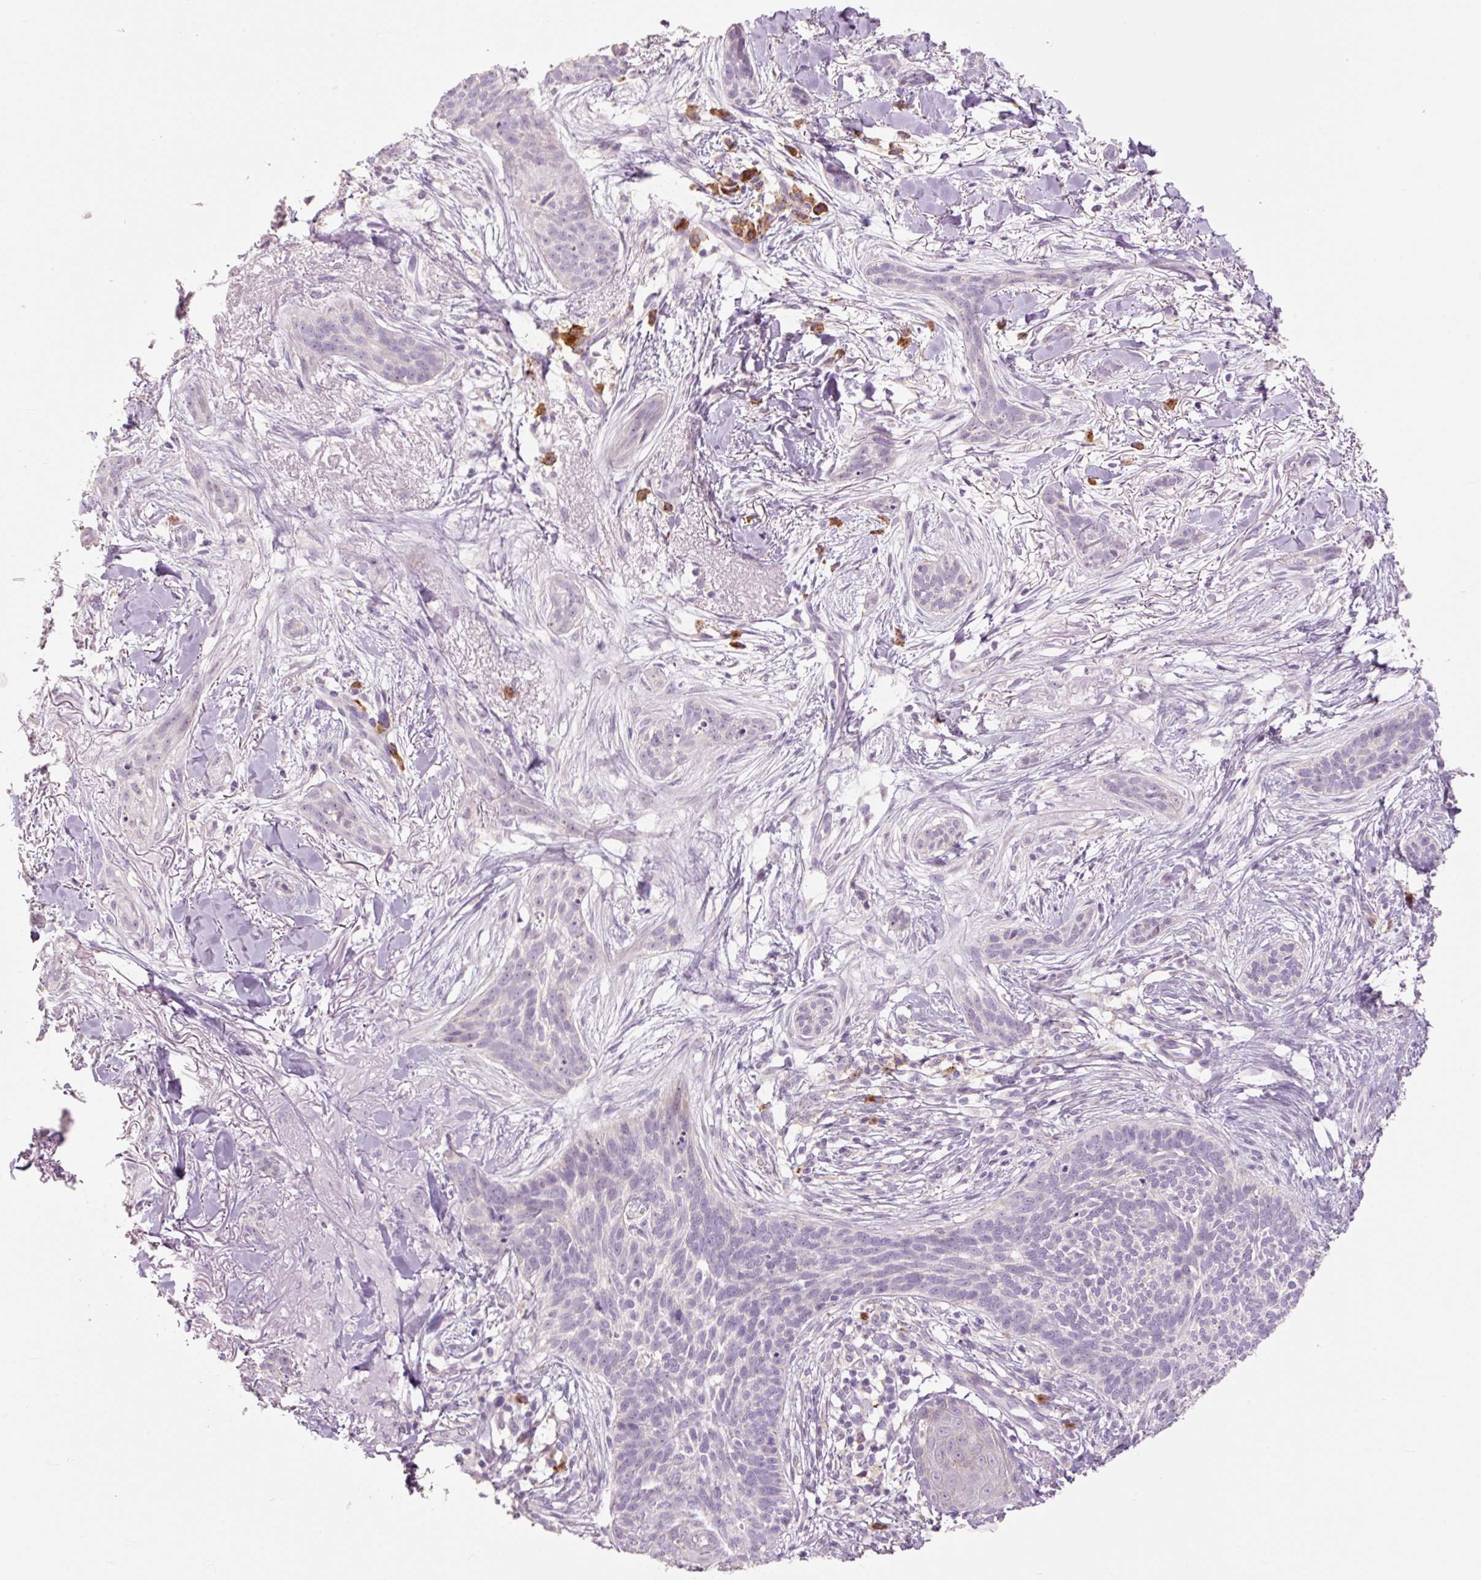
{"staining": {"intensity": "negative", "quantity": "none", "location": "none"}, "tissue": "skin cancer", "cell_type": "Tumor cells", "image_type": "cancer", "snomed": [{"axis": "morphology", "description": "Basal cell carcinoma"}, {"axis": "topography", "description": "Skin"}], "caption": "This photomicrograph is of skin cancer stained with immunohistochemistry to label a protein in brown with the nuclei are counter-stained blue. There is no staining in tumor cells.", "gene": "HAX1", "patient": {"sex": "male", "age": 52}}